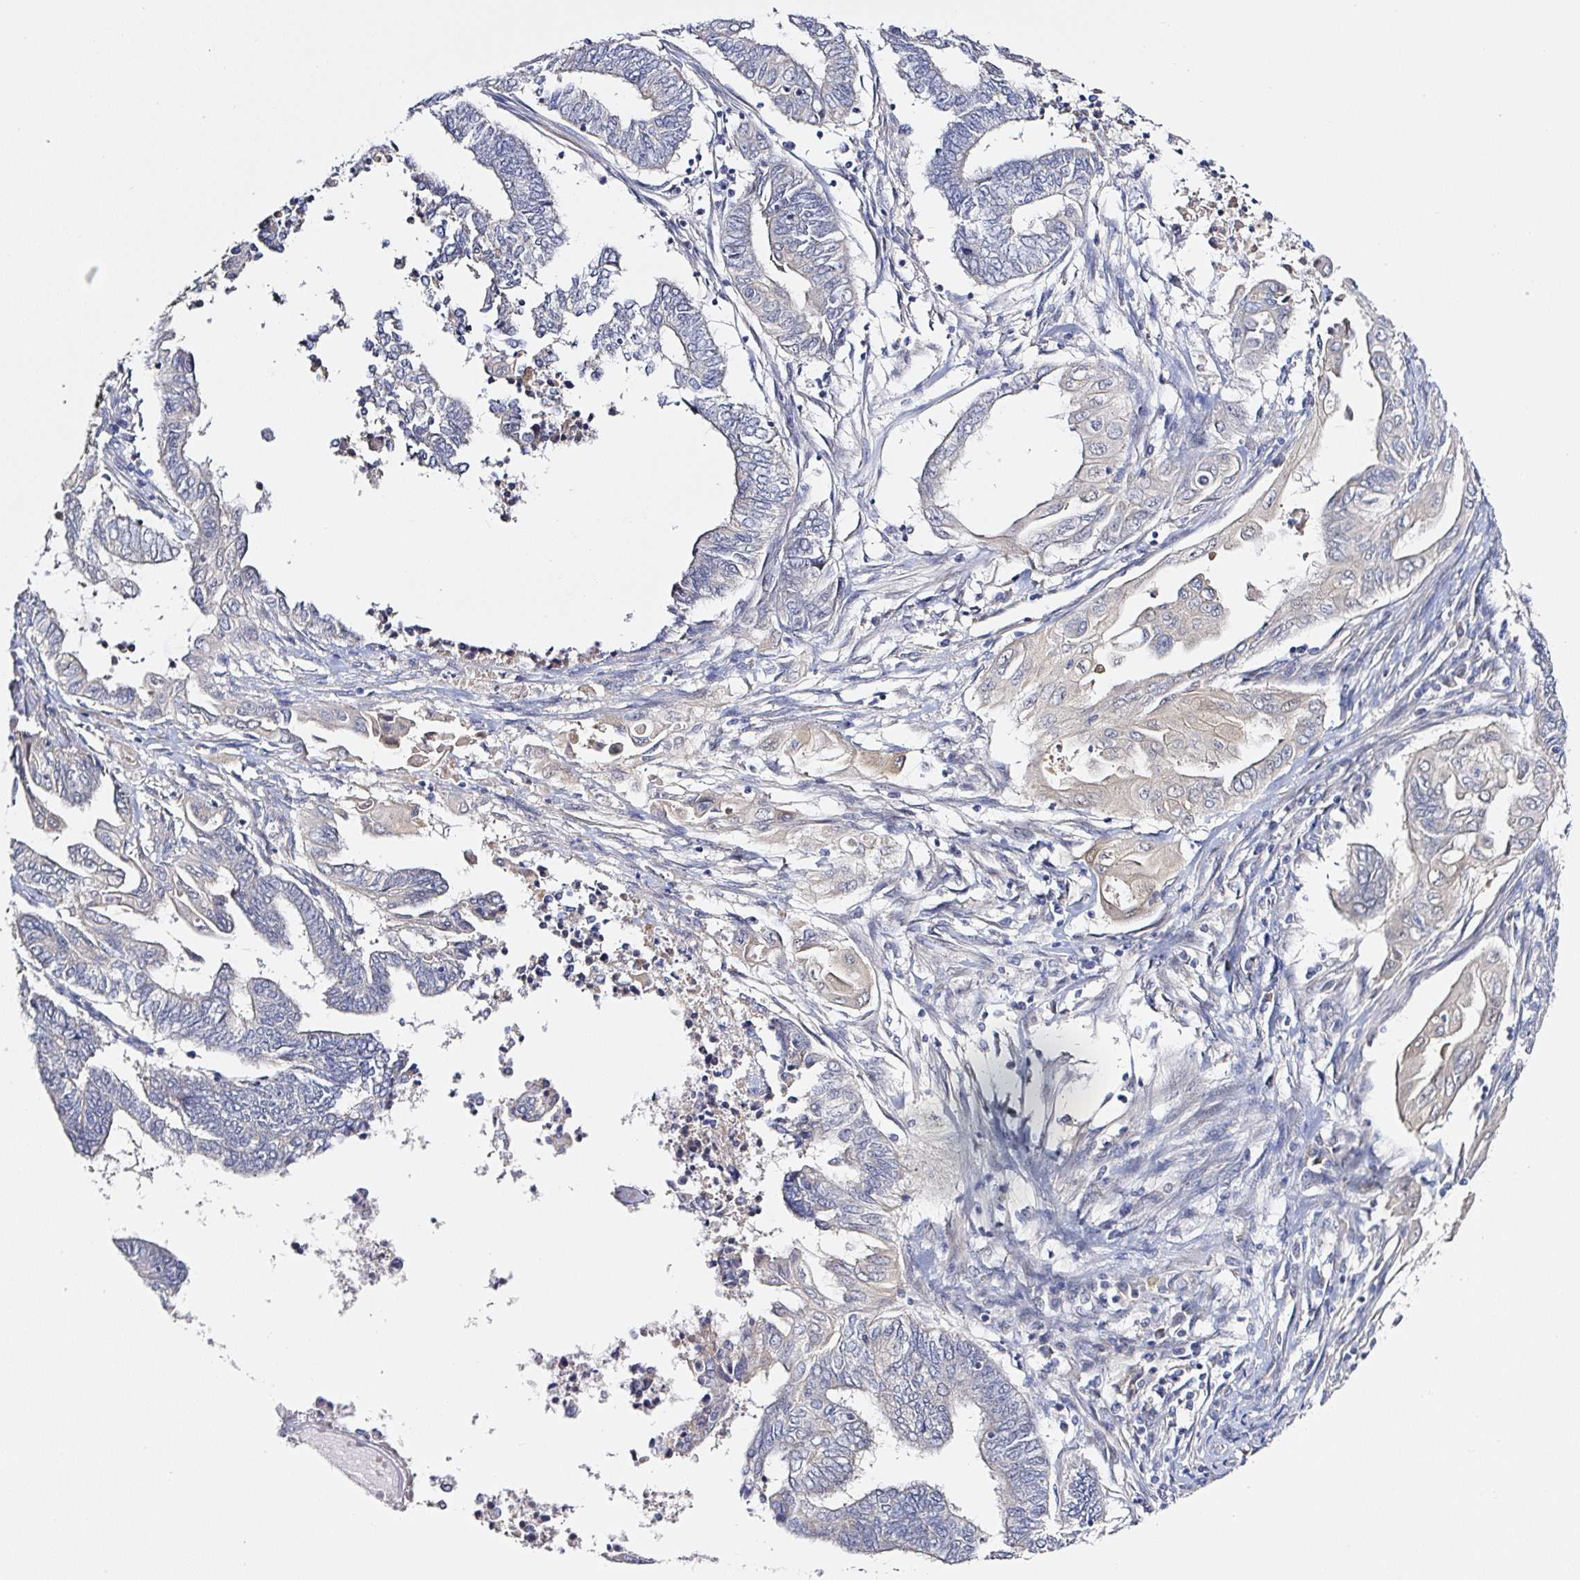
{"staining": {"intensity": "negative", "quantity": "none", "location": "none"}, "tissue": "endometrial cancer", "cell_type": "Tumor cells", "image_type": "cancer", "snomed": [{"axis": "morphology", "description": "Adenocarcinoma, NOS"}, {"axis": "topography", "description": "Uterus"}, {"axis": "topography", "description": "Endometrium"}], "caption": "A micrograph of human endometrial cancer is negative for staining in tumor cells.", "gene": "PRKAA2", "patient": {"sex": "female", "age": 70}}